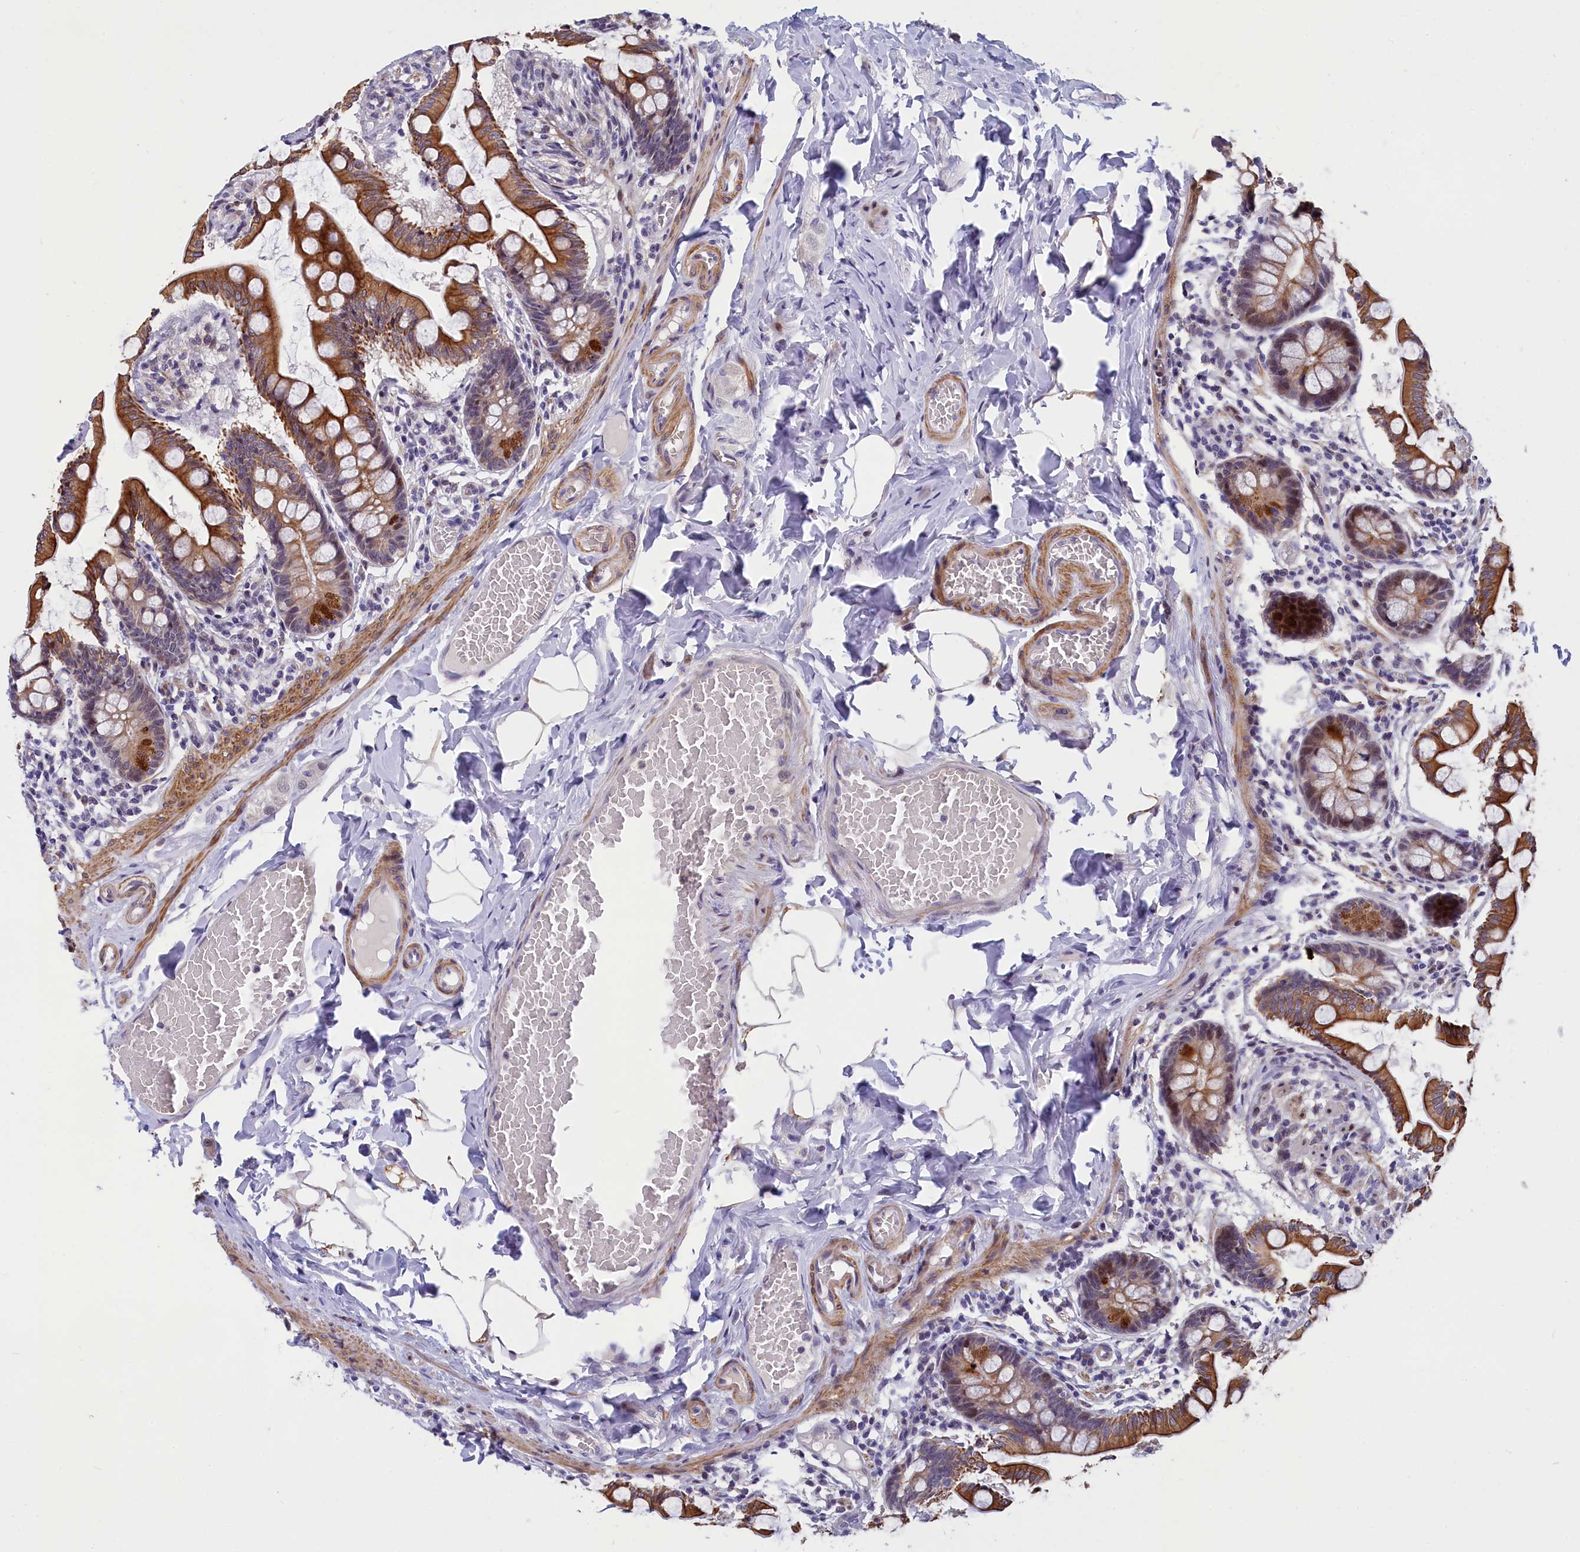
{"staining": {"intensity": "strong", "quantity": ">75%", "location": "cytoplasmic/membranous"}, "tissue": "small intestine", "cell_type": "Glandular cells", "image_type": "normal", "snomed": [{"axis": "morphology", "description": "Normal tissue, NOS"}, {"axis": "topography", "description": "Small intestine"}], "caption": "Protein staining displays strong cytoplasmic/membranous staining in approximately >75% of glandular cells in normal small intestine. The staining is performed using DAB (3,3'-diaminobenzidine) brown chromogen to label protein expression. The nuclei are counter-stained blue using hematoxylin.", "gene": "ANKRD34B", "patient": {"sex": "male", "age": 41}}